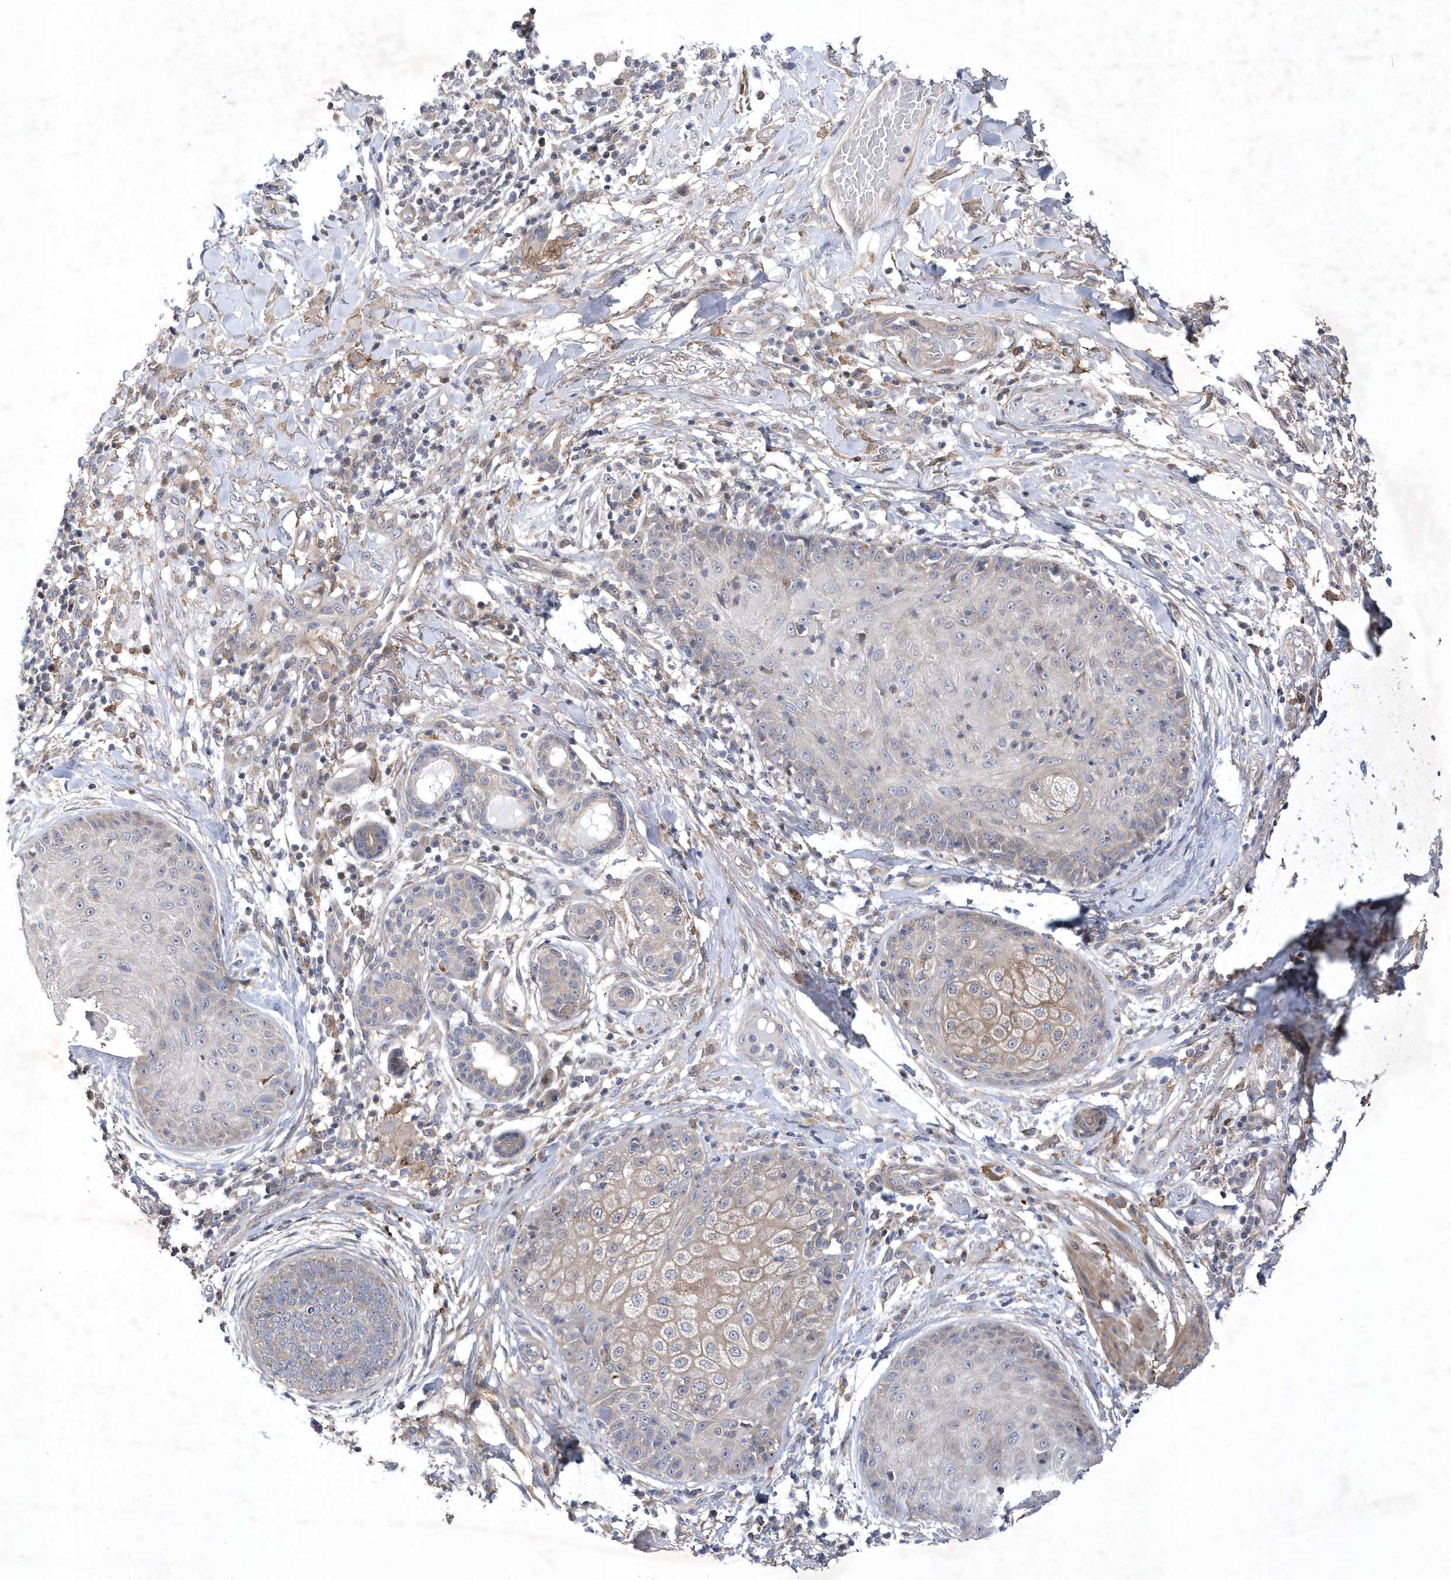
{"staining": {"intensity": "negative", "quantity": "none", "location": "none"}, "tissue": "skin cancer", "cell_type": "Tumor cells", "image_type": "cancer", "snomed": [{"axis": "morphology", "description": "Squamous cell carcinoma, NOS"}, {"axis": "topography", "description": "Skin"}], "caption": "Tumor cells show no significant positivity in squamous cell carcinoma (skin).", "gene": "LONRF2", "patient": {"sex": "female", "age": 88}}